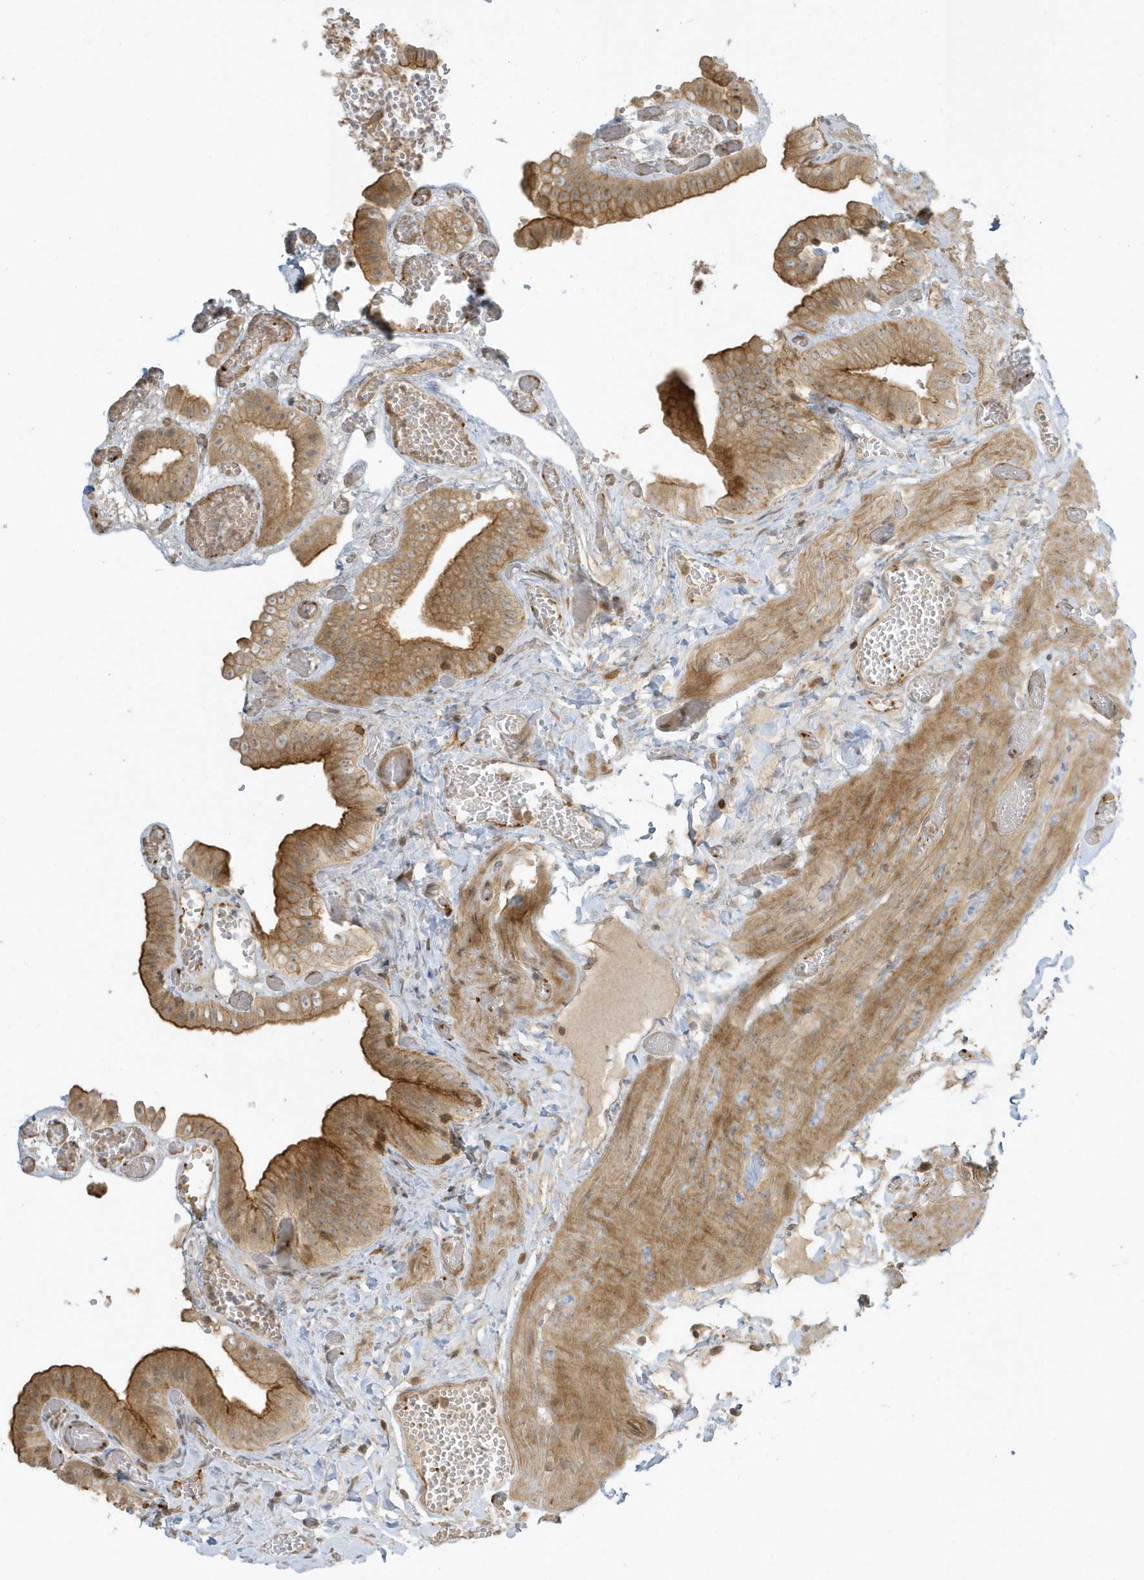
{"staining": {"intensity": "strong", "quantity": "25%-75%", "location": "cytoplasmic/membranous"}, "tissue": "gallbladder", "cell_type": "Glandular cells", "image_type": "normal", "snomed": [{"axis": "morphology", "description": "Normal tissue, NOS"}, {"axis": "topography", "description": "Gallbladder"}], "caption": "Glandular cells display strong cytoplasmic/membranous staining in approximately 25%-75% of cells in unremarkable gallbladder.", "gene": "ZBTB8A", "patient": {"sex": "female", "age": 64}}